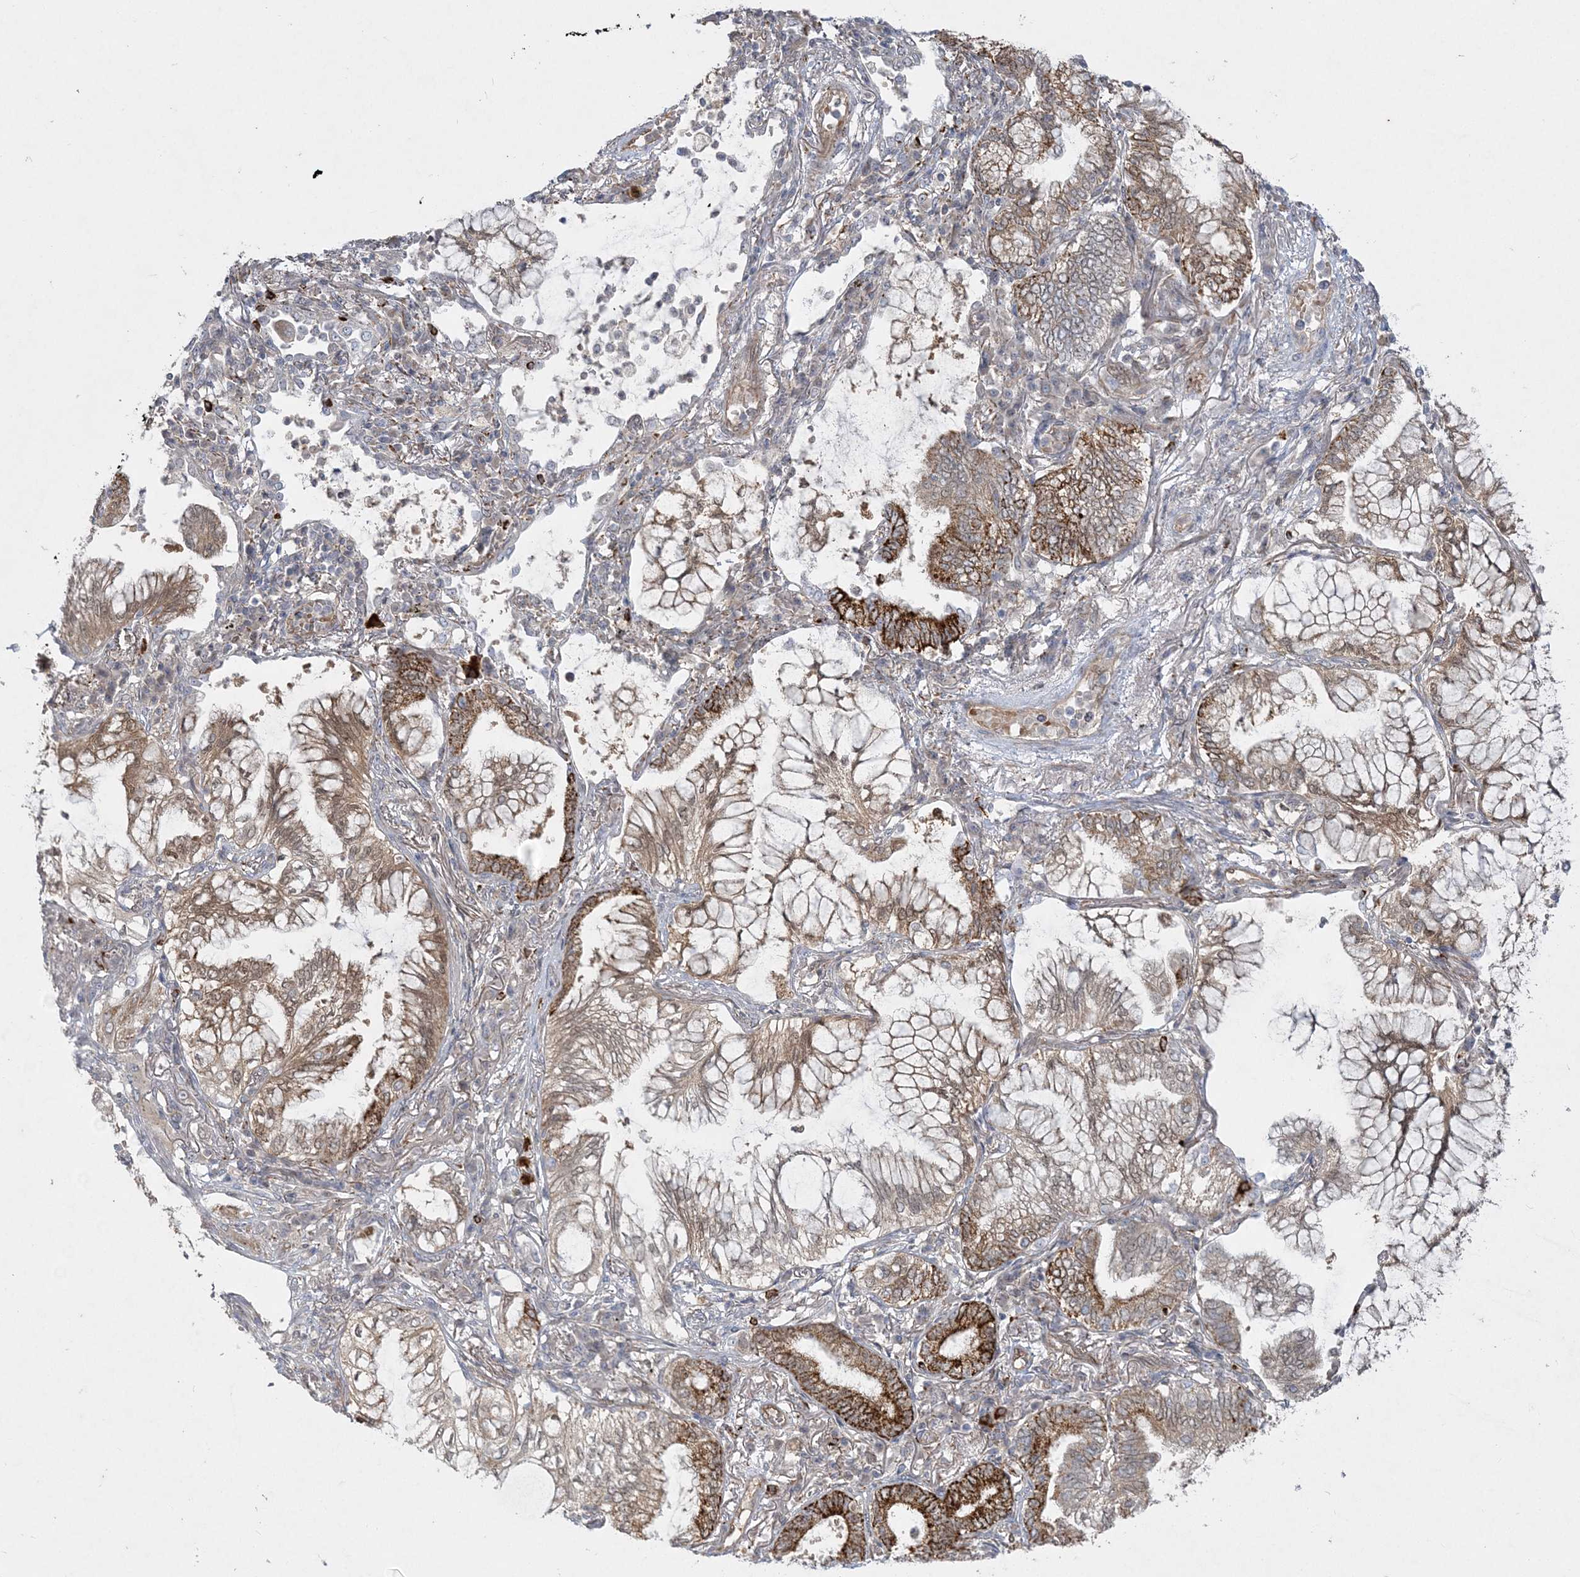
{"staining": {"intensity": "moderate", "quantity": ">75%", "location": "cytoplasmic/membranous"}, "tissue": "lung cancer", "cell_type": "Tumor cells", "image_type": "cancer", "snomed": [{"axis": "morphology", "description": "Adenocarcinoma, NOS"}, {"axis": "topography", "description": "Lung"}], "caption": "Immunohistochemical staining of adenocarcinoma (lung) reveals medium levels of moderate cytoplasmic/membranous protein expression in about >75% of tumor cells.", "gene": "INPP1", "patient": {"sex": "female", "age": 70}}